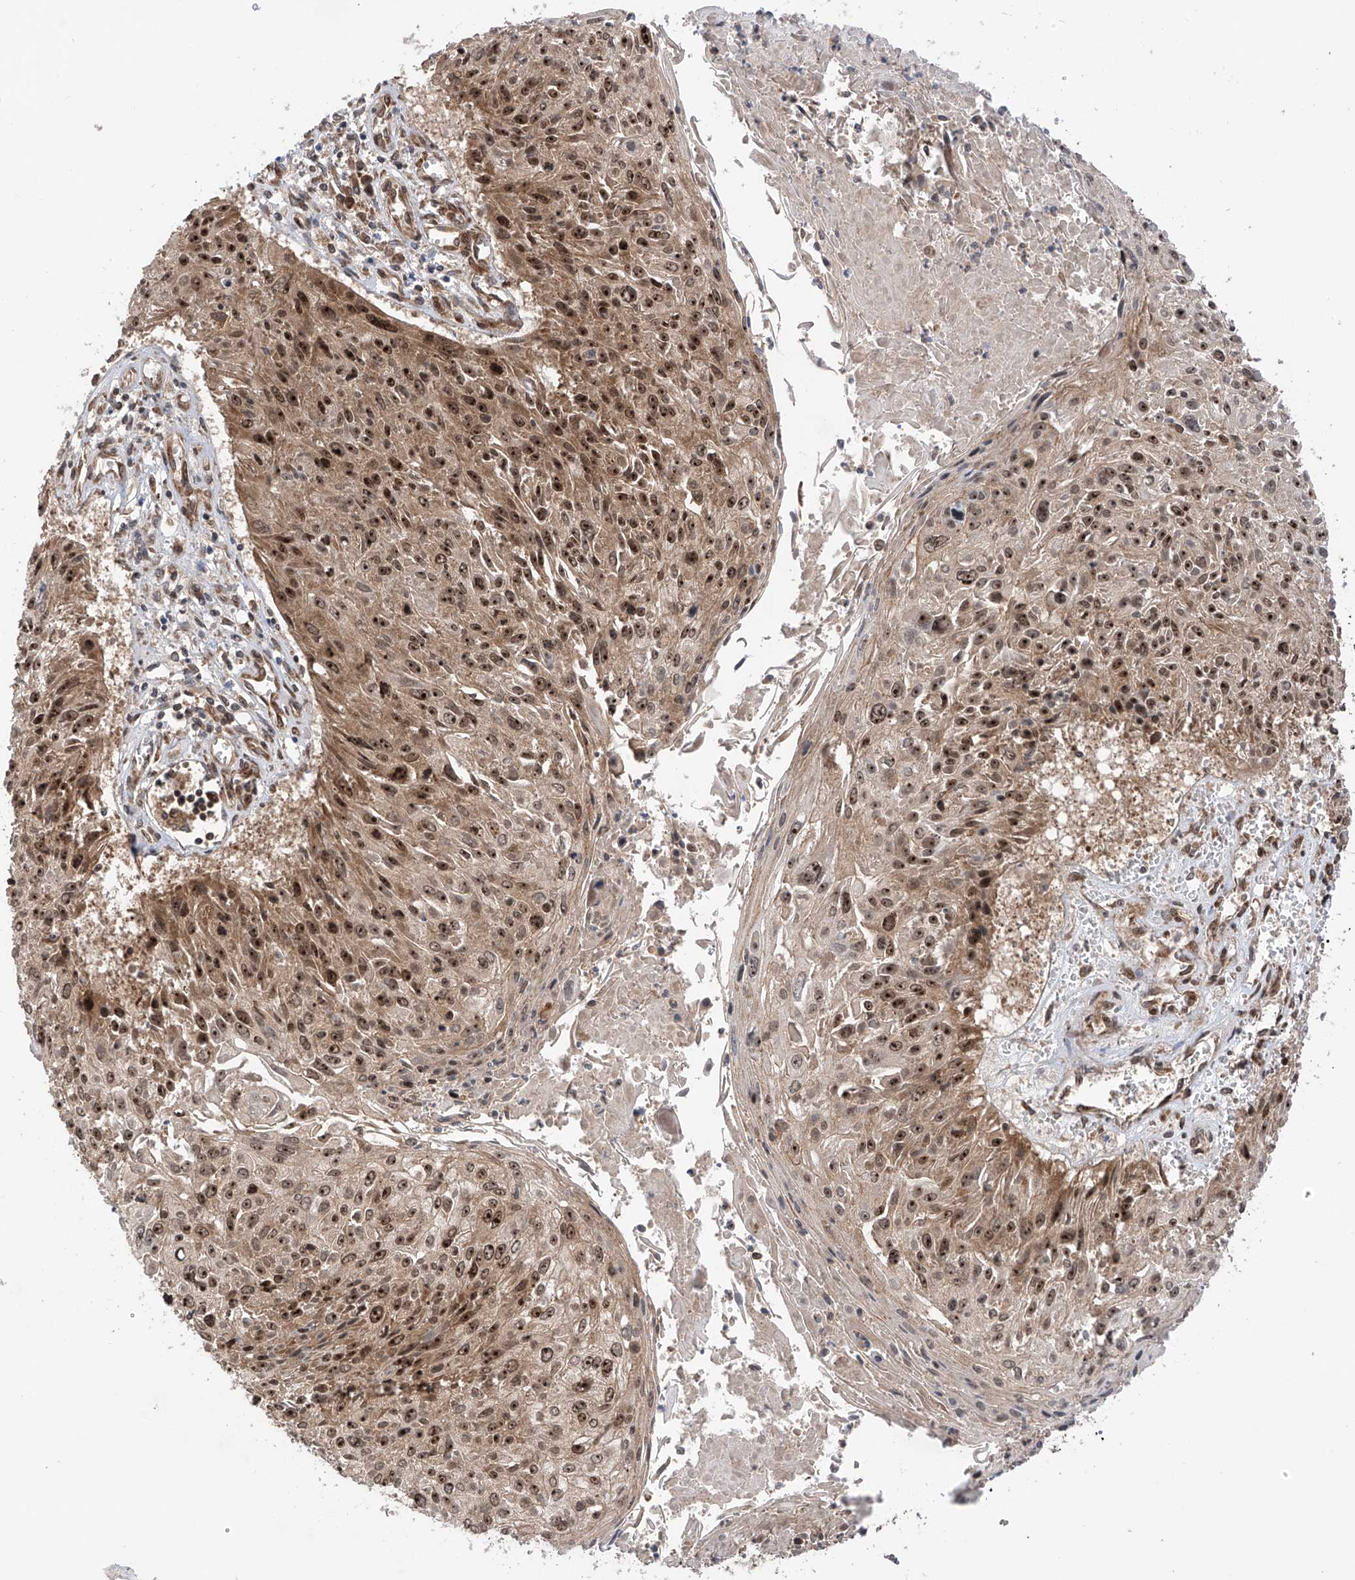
{"staining": {"intensity": "moderate", "quantity": ">75%", "location": "cytoplasmic/membranous,nuclear"}, "tissue": "cervical cancer", "cell_type": "Tumor cells", "image_type": "cancer", "snomed": [{"axis": "morphology", "description": "Squamous cell carcinoma, NOS"}, {"axis": "topography", "description": "Cervix"}], "caption": "Cervical cancer was stained to show a protein in brown. There is medium levels of moderate cytoplasmic/membranous and nuclear positivity in approximately >75% of tumor cells. (DAB IHC with brightfield microscopy, high magnification).", "gene": "C1orf131", "patient": {"sex": "female", "age": 51}}